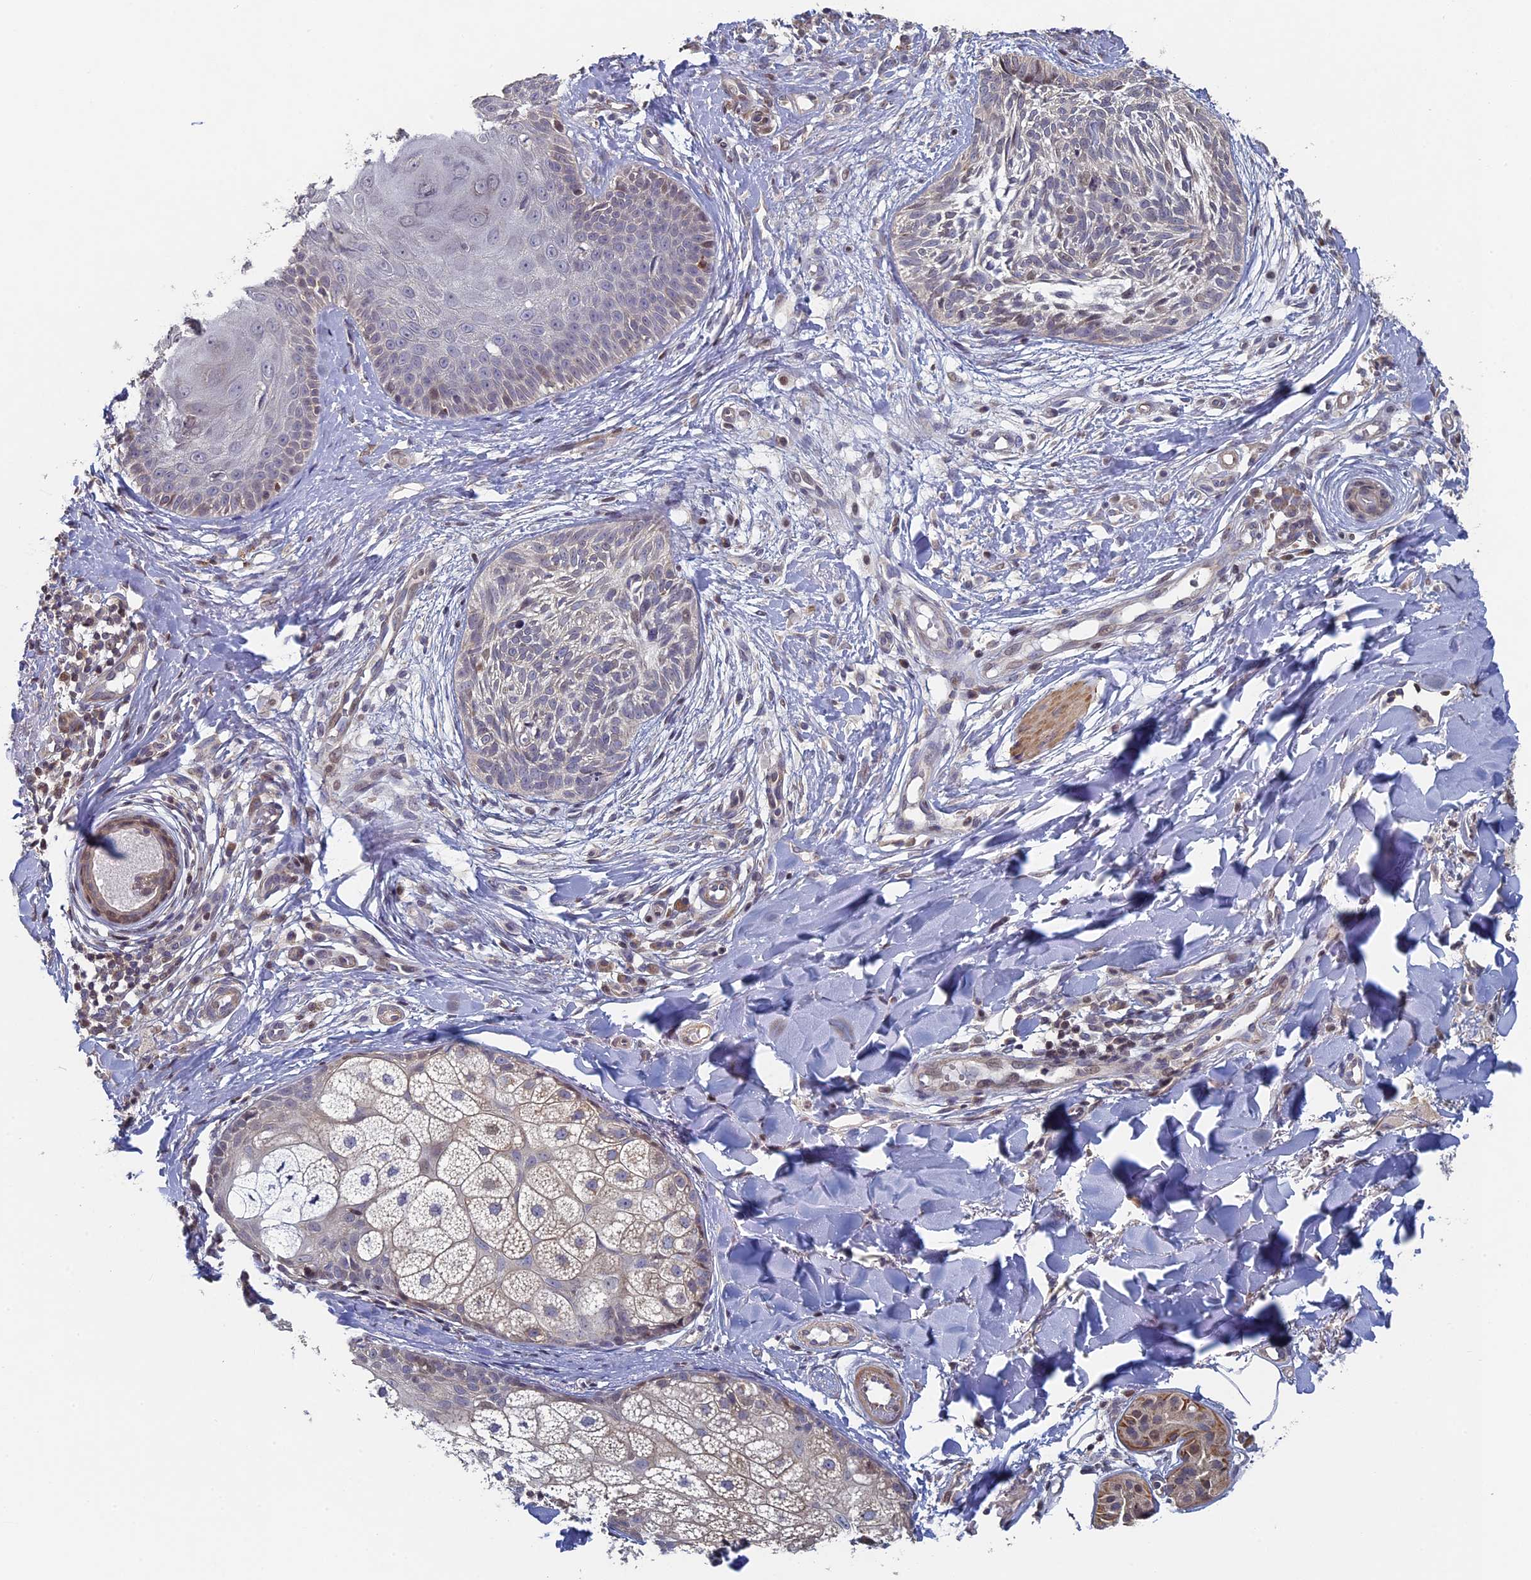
{"staining": {"intensity": "negative", "quantity": "none", "location": "none"}, "tissue": "skin cancer", "cell_type": "Tumor cells", "image_type": "cancer", "snomed": [{"axis": "morphology", "description": "Basal cell carcinoma"}, {"axis": "topography", "description": "Skin"}], "caption": "This is an immunohistochemistry (IHC) micrograph of skin cancer. There is no positivity in tumor cells.", "gene": "DIXDC1", "patient": {"sex": "female", "age": 61}}